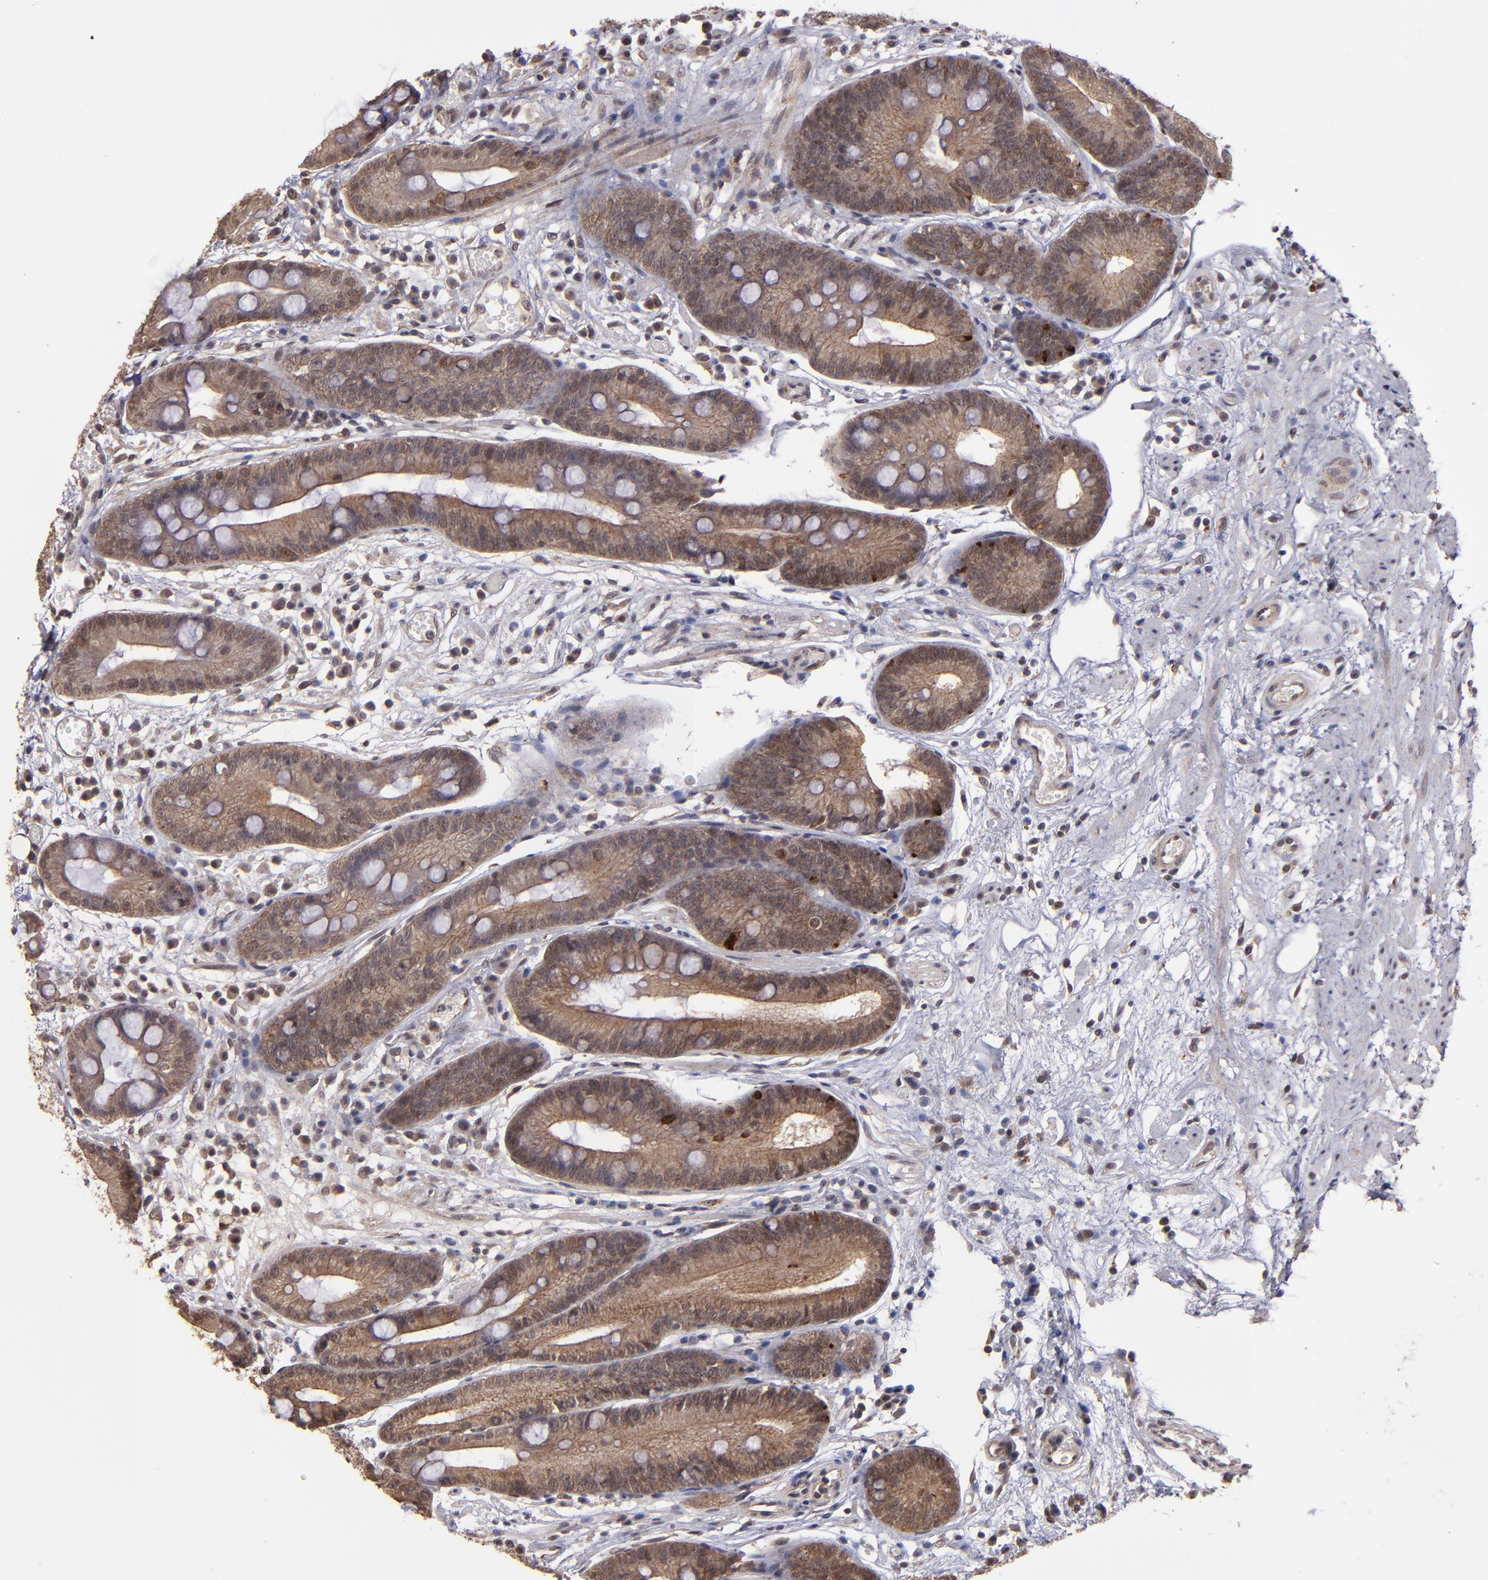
{"staining": {"intensity": "moderate", "quantity": ">75%", "location": "cytoplasmic/membranous"}, "tissue": "stomach", "cell_type": "Glandular cells", "image_type": "normal", "snomed": [{"axis": "morphology", "description": "Normal tissue, NOS"}, {"axis": "morphology", "description": "Inflammation, NOS"}, {"axis": "topography", "description": "Stomach, lower"}], "caption": "An immunohistochemistry (IHC) micrograph of normal tissue is shown. Protein staining in brown labels moderate cytoplasmic/membranous positivity in stomach within glandular cells. (IHC, brightfield microscopy, high magnification).", "gene": "SIPA1L1", "patient": {"sex": "male", "age": 59}}